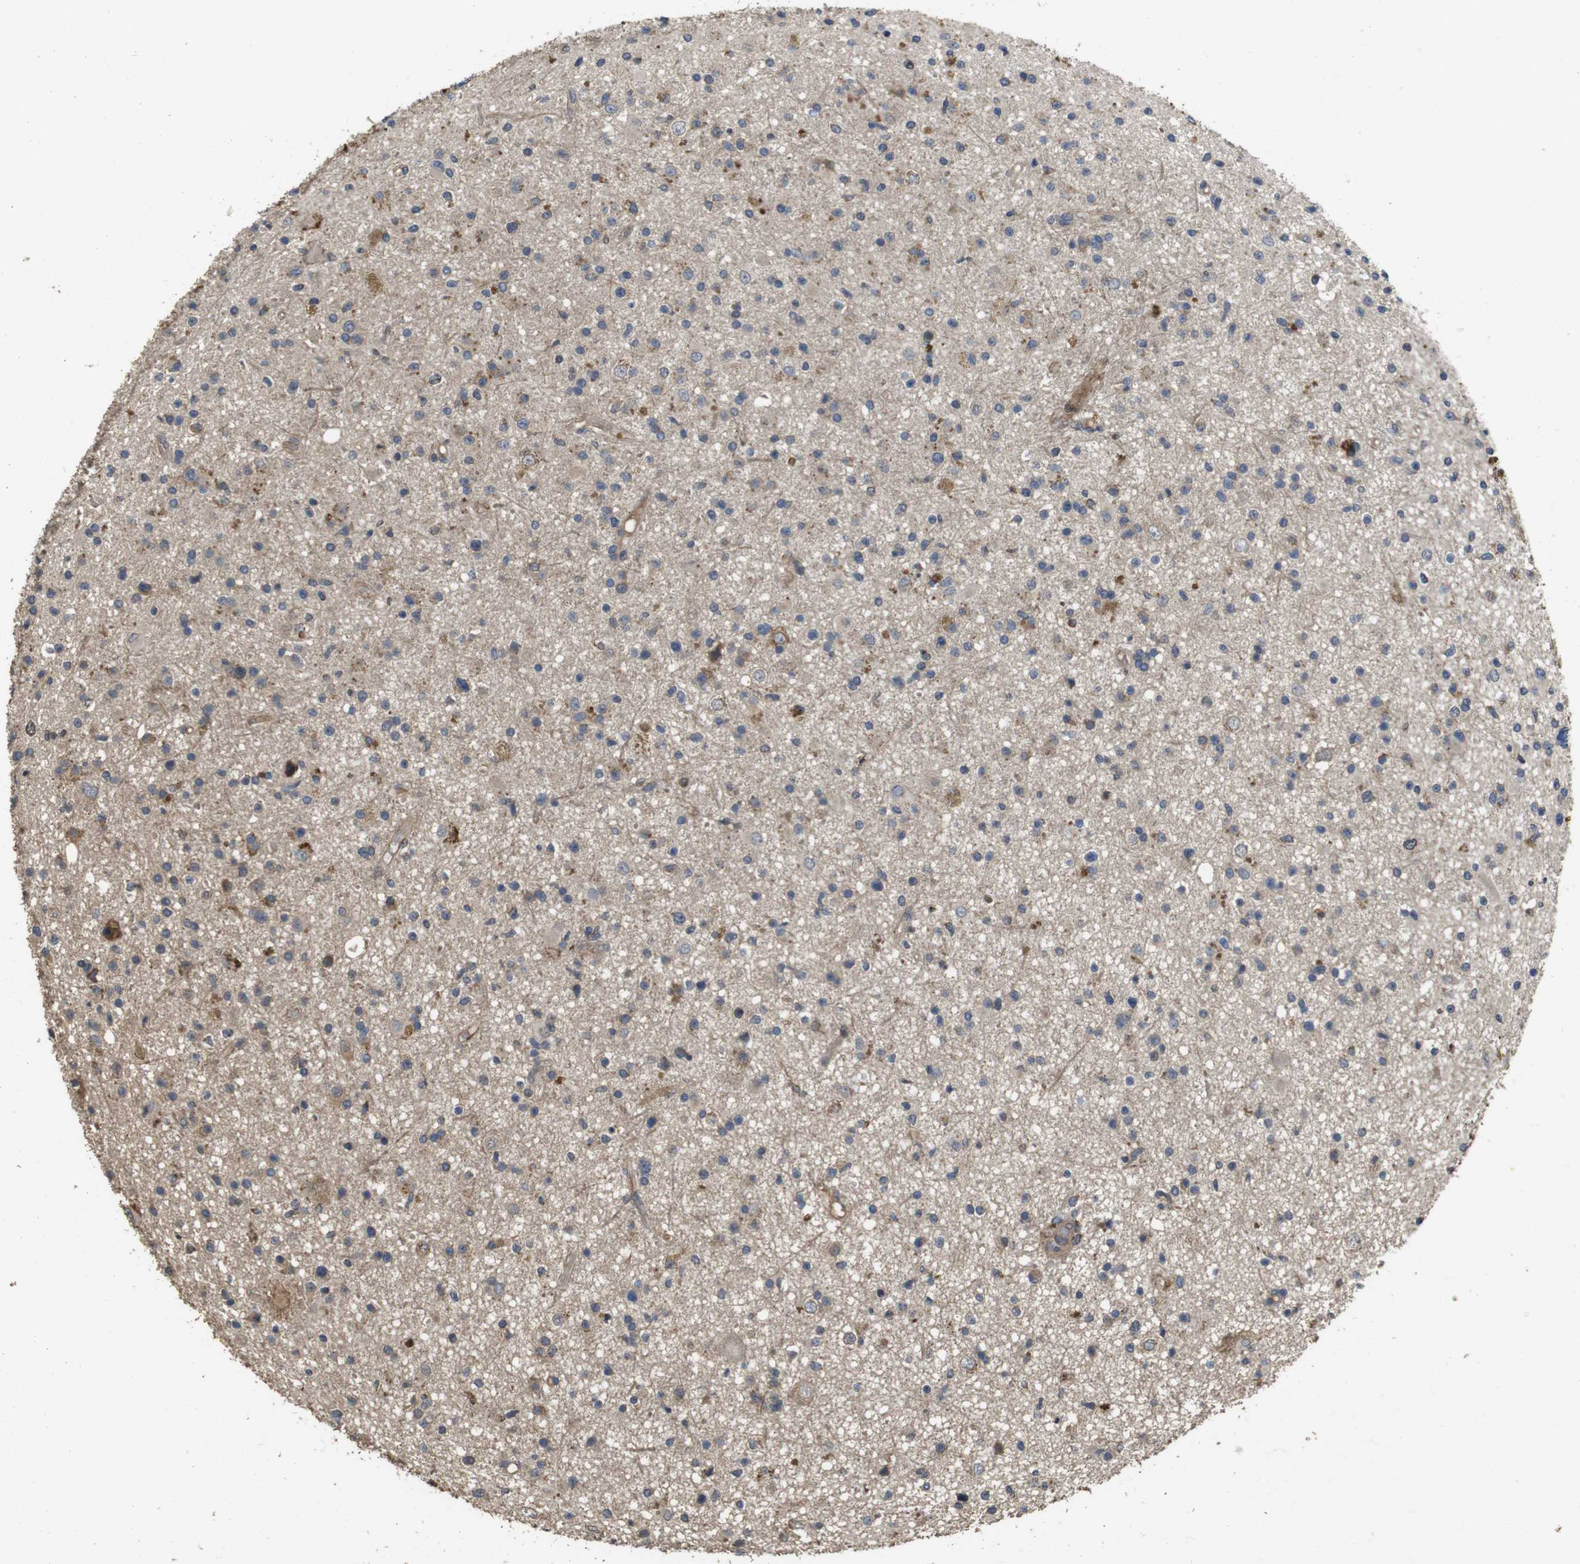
{"staining": {"intensity": "moderate", "quantity": "<25%", "location": "cytoplasmic/membranous"}, "tissue": "glioma", "cell_type": "Tumor cells", "image_type": "cancer", "snomed": [{"axis": "morphology", "description": "Glioma, malignant, High grade"}, {"axis": "topography", "description": "Brain"}], "caption": "Malignant high-grade glioma tissue exhibits moderate cytoplasmic/membranous positivity in approximately <25% of tumor cells (DAB IHC, brown staining for protein, blue staining for nuclei).", "gene": "PCDHB10", "patient": {"sex": "male", "age": 33}}